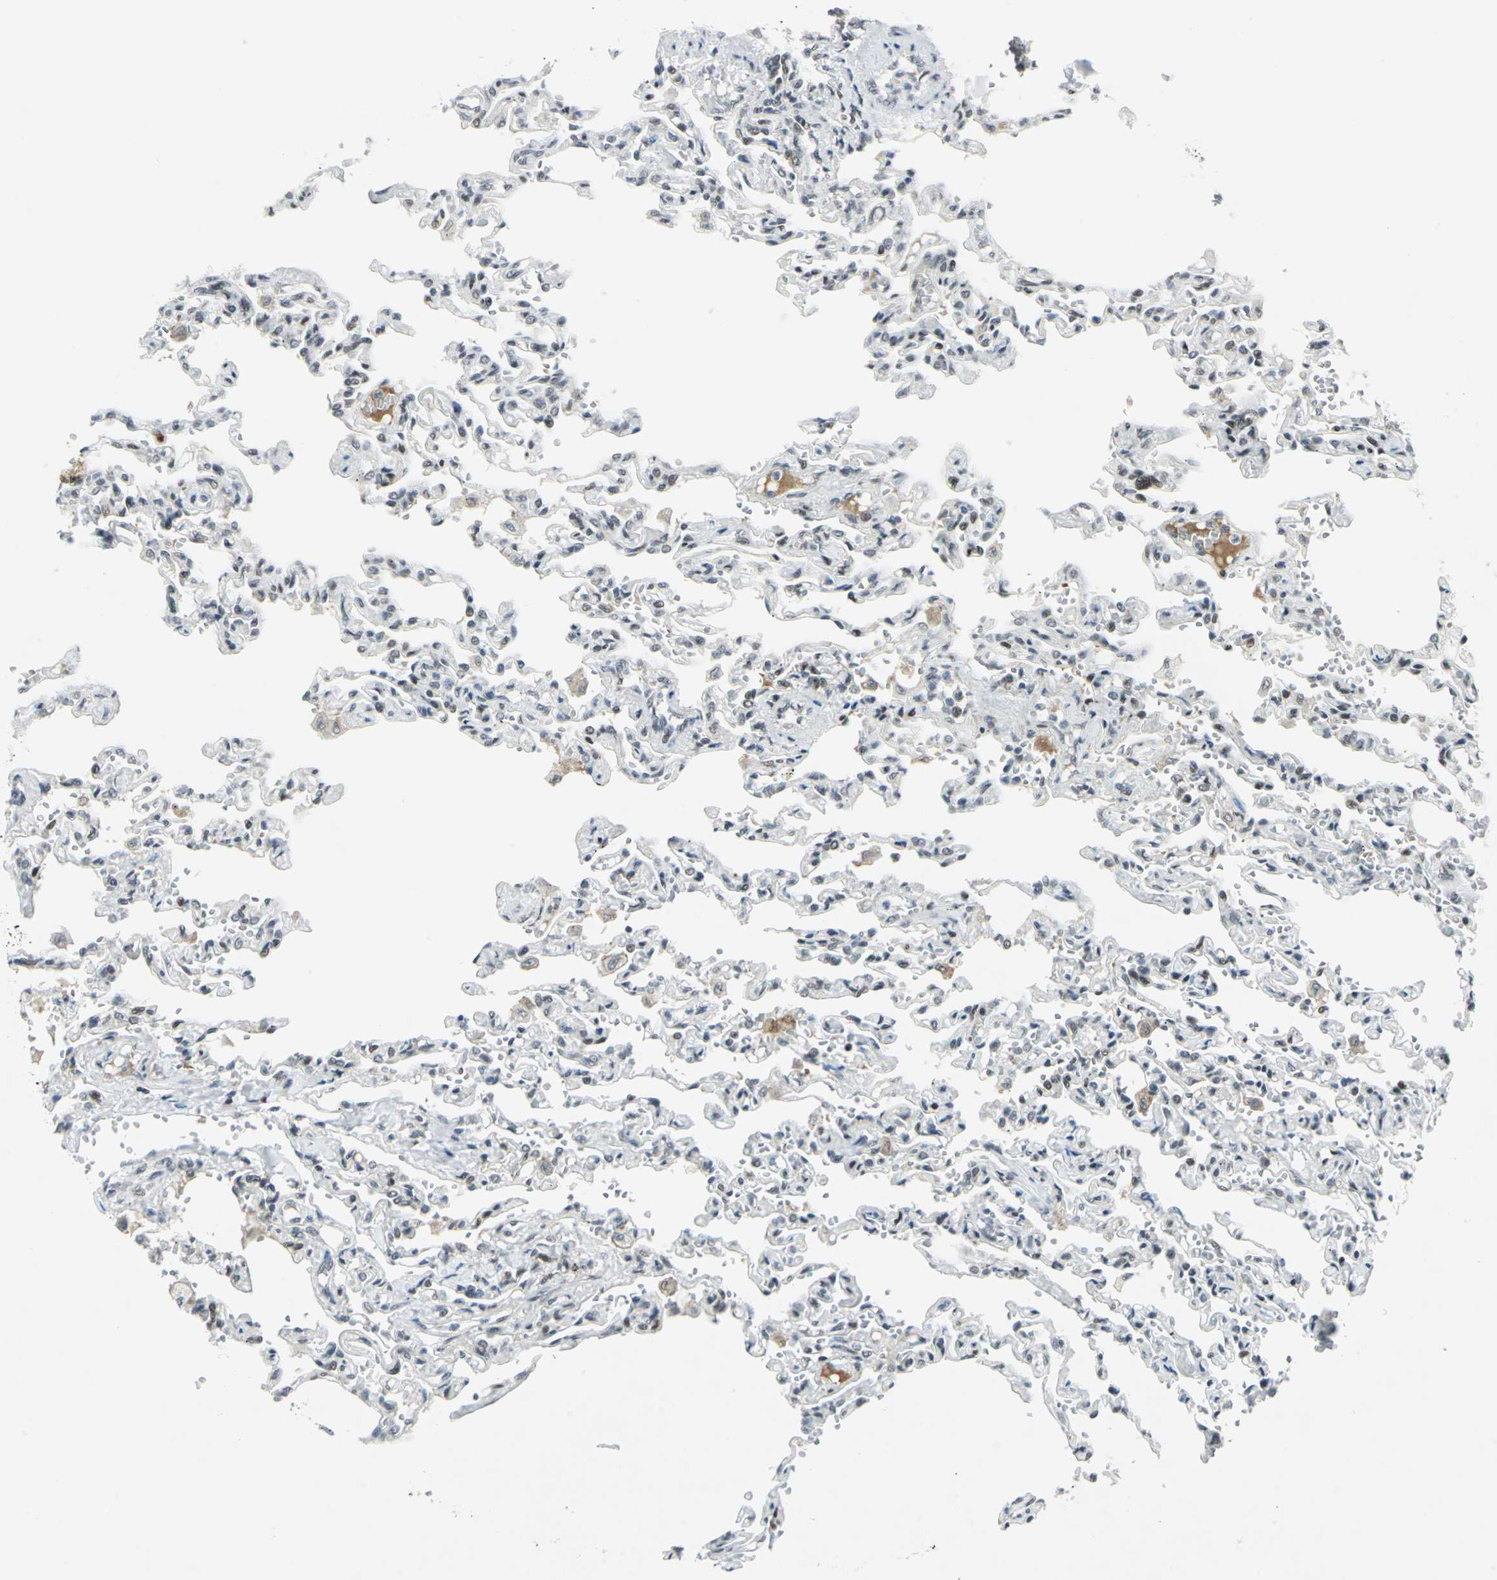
{"staining": {"intensity": "moderate", "quantity": "<25%", "location": "nuclear"}, "tissue": "lung", "cell_type": "Alveolar cells", "image_type": "normal", "snomed": [{"axis": "morphology", "description": "Normal tissue, NOS"}, {"axis": "topography", "description": "Lung"}], "caption": "Lung stained with a brown dye reveals moderate nuclear positive expression in about <25% of alveolar cells.", "gene": "MTMR10", "patient": {"sex": "male", "age": 21}}